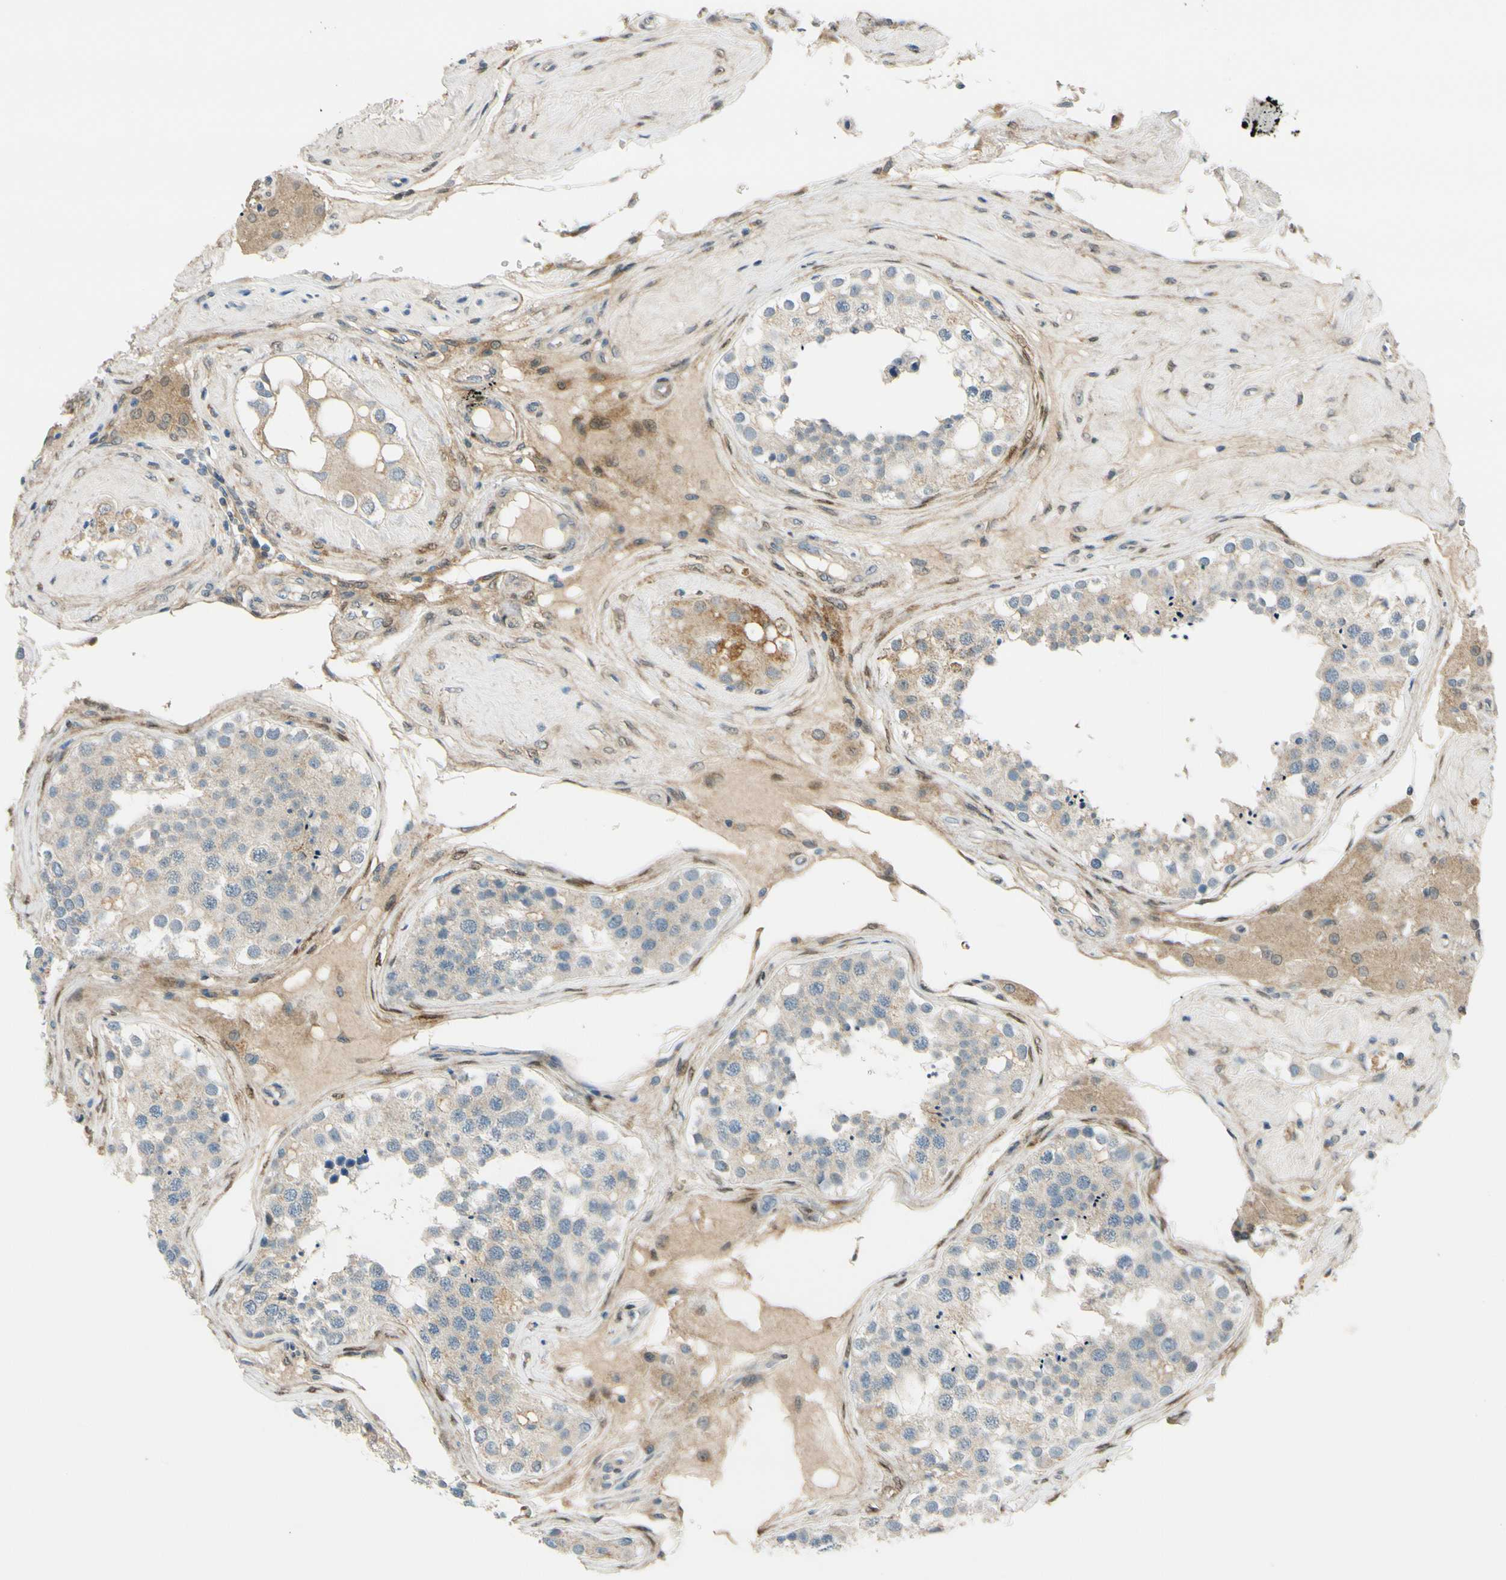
{"staining": {"intensity": "weak", "quantity": "<25%", "location": "cytoplasmic/membranous"}, "tissue": "testis", "cell_type": "Cells in seminiferous ducts", "image_type": "normal", "snomed": [{"axis": "morphology", "description": "Normal tissue, NOS"}, {"axis": "topography", "description": "Testis"}], "caption": "Testis stained for a protein using immunohistochemistry (IHC) reveals no staining cells in seminiferous ducts.", "gene": "FHL2", "patient": {"sex": "male", "age": 68}}